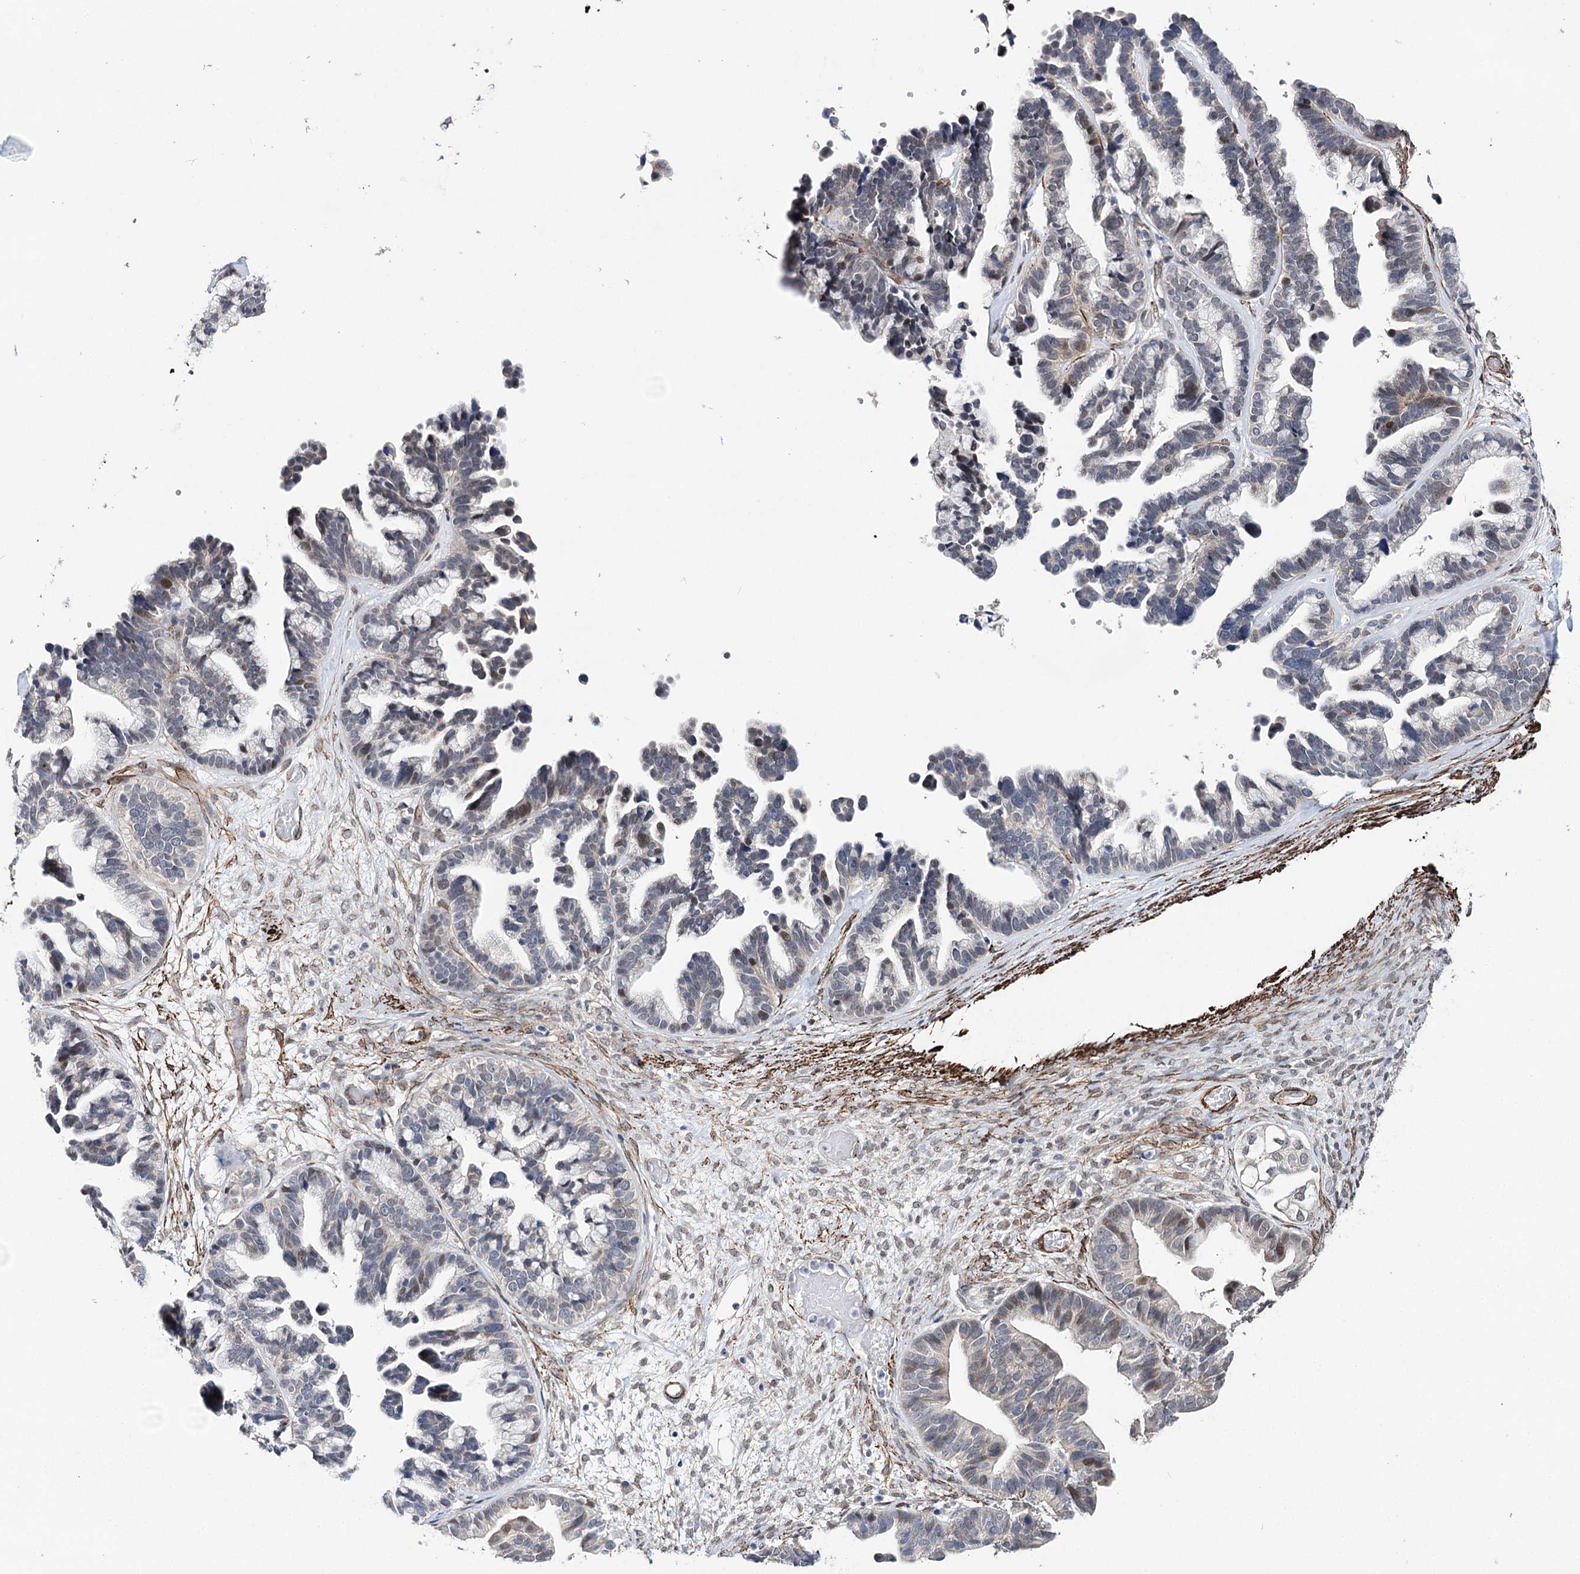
{"staining": {"intensity": "negative", "quantity": "none", "location": "none"}, "tissue": "ovarian cancer", "cell_type": "Tumor cells", "image_type": "cancer", "snomed": [{"axis": "morphology", "description": "Cystadenocarcinoma, serous, NOS"}, {"axis": "topography", "description": "Ovary"}], "caption": "IHC photomicrograph of neoplastic tissue: serous cystadenocarcinoma (ovarian) stained with DAB (3,3'-diaminobenzidine) demonstrates no significant protein staining in tumor cells.", "gene": "CFAP46", "patient": {"sex": "female", "age": 56}}